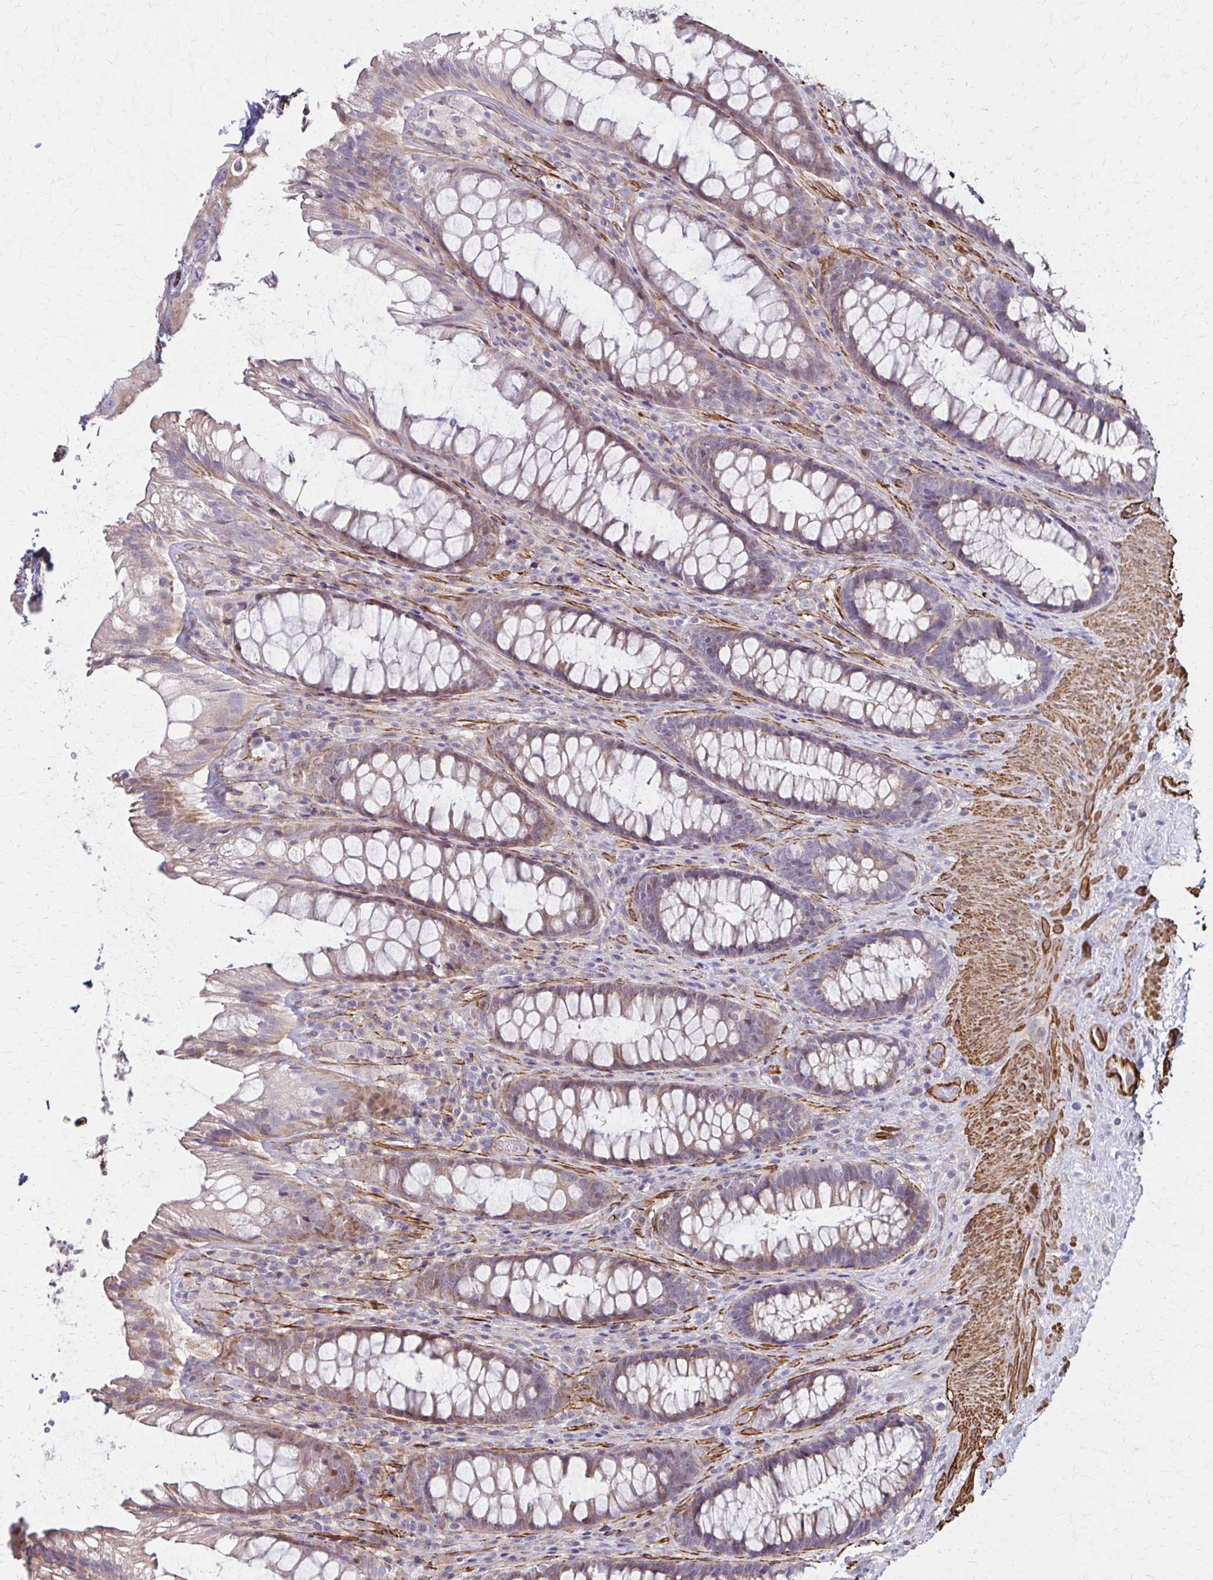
{"staining": {"intensity": "weak", "quantity": "25%-75%", "location": "cytoplasmic/membranous"}, "tissue": "rectum", "cell_type": "Glandular cells", "image_type": "normal", "snomed": [{"axis": "morphology", "description": "Normal tissue, NOS"}, {"axis": "topography", "description": "Rectum"}], "caption": "Approximately 25%-75% of glandular cells in normal rectum exhibit weak cytoplasmic/membranous protein positivity as visualized by brown immunohistochemical staining.", "gene": "TIMMDC1", "patient": {"sex": "male", "age": 72}}